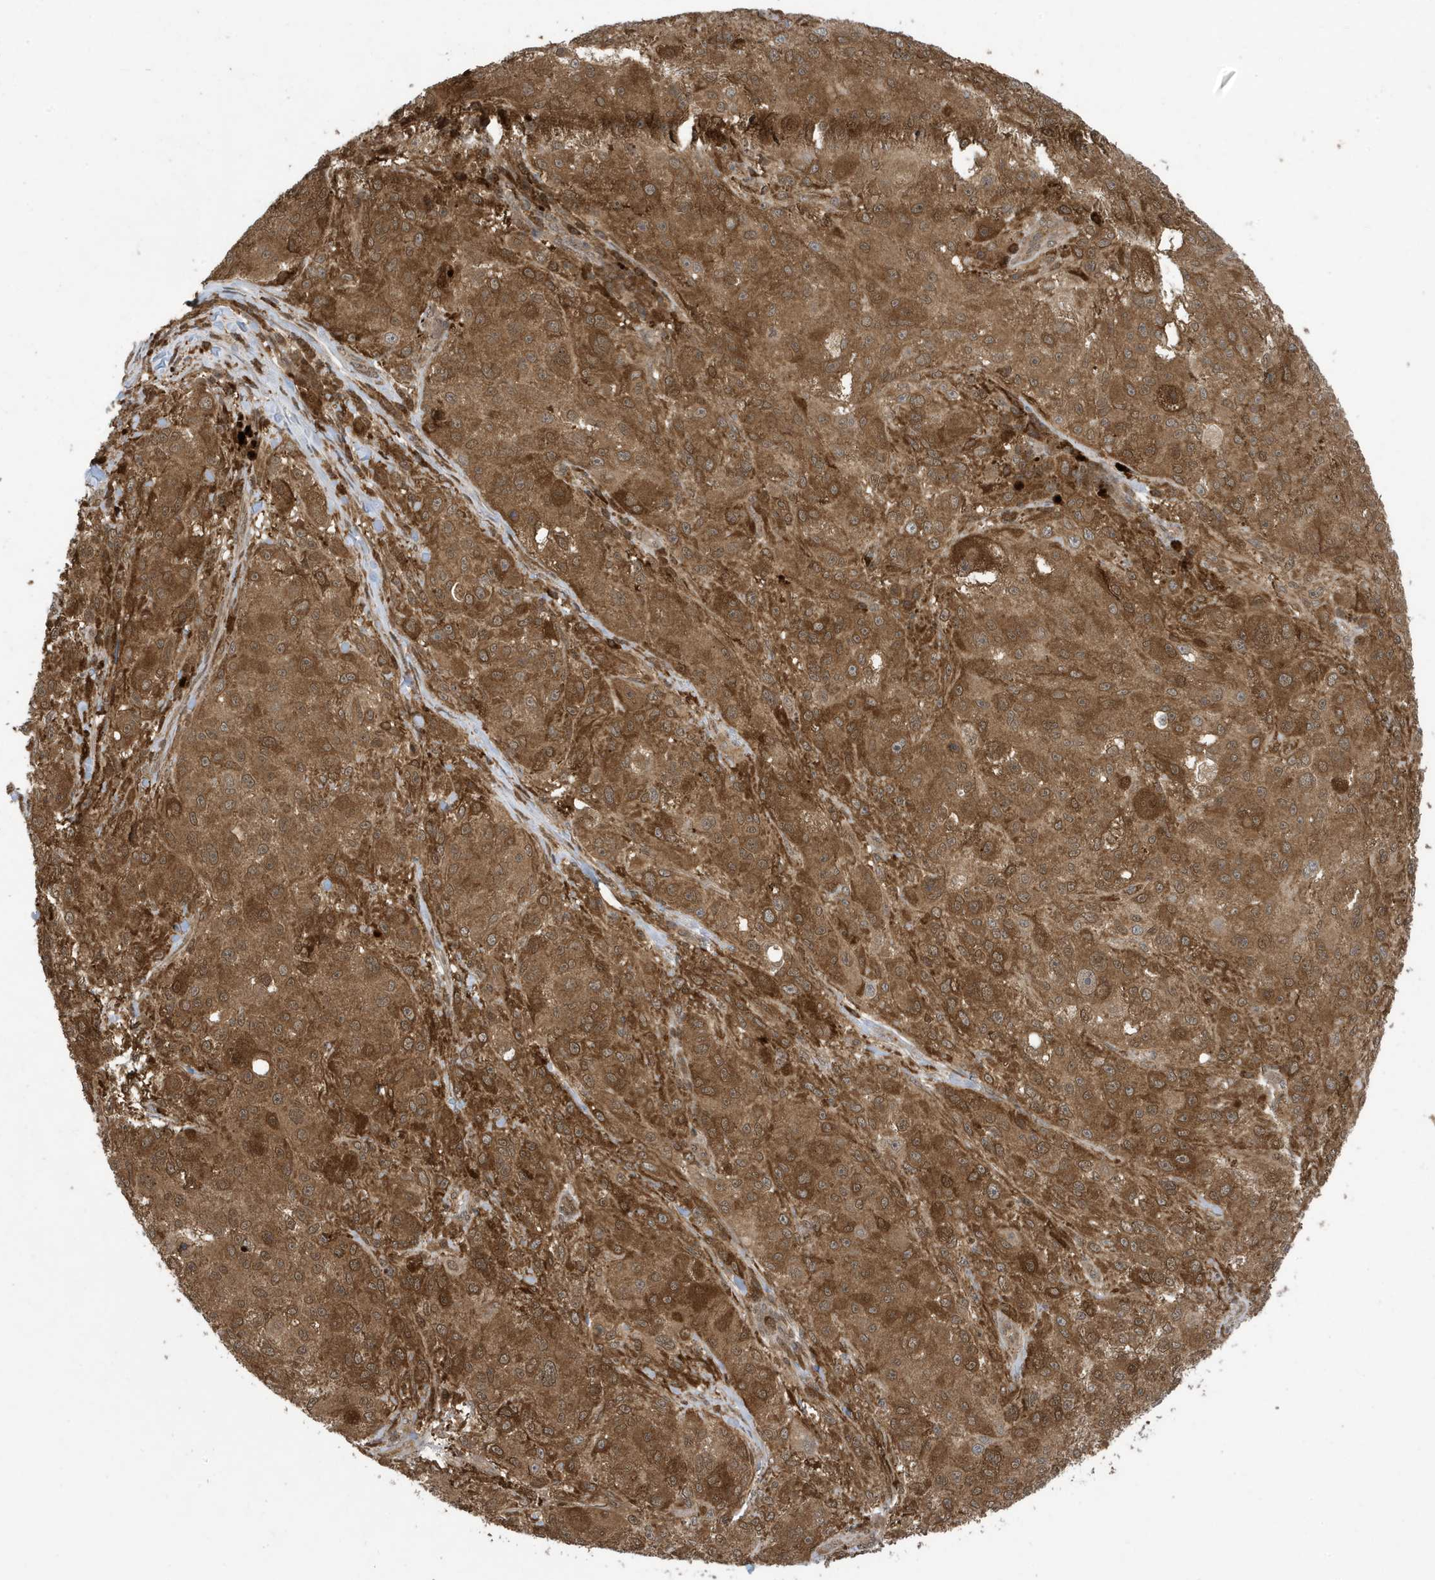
{"staining": {"intensity": "moderate", "quantity": ">75%", "location": "cytoplasmic/membranous"}, "tissue": "melanoma", "cell_type": "Tumor cells", "image_type": "cancer", "snomed": [{"axis": "morphology", "description": "Necrosis, NOS"}, {"axis": "morphology", "description": "Malignant melanoma, NOS"}, {"axis": "topography", "description": "Skin"}], "caption": "Immunohistochemistry (IHC) image of neoplastic tissue: malignant melanoma stained using immunohistochemistry demonstrates medium levels of moderate protein expression localized specifically in the cytoplasmic/membranous of tumor cells, appearing as a cytoplasmic/membranous brown color.", "gene": "UBQLN1", "patient": {"sex": "female", "age": 87}}